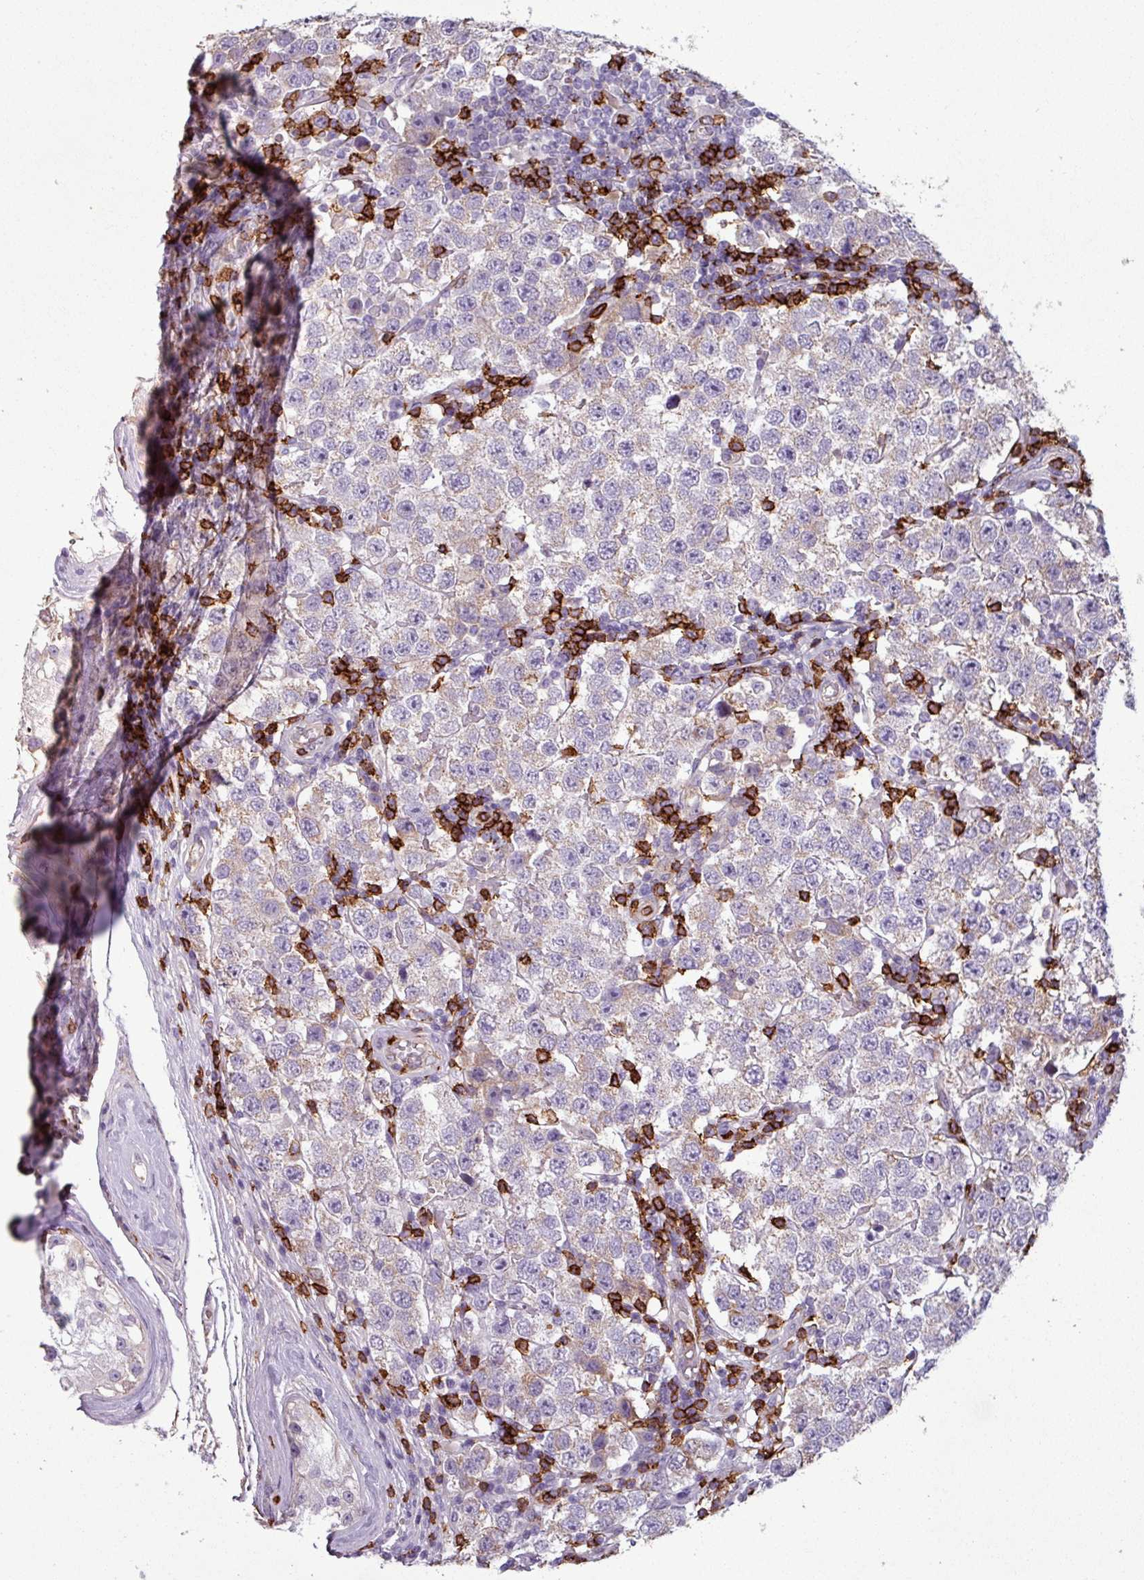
{"staining": {"intensity": "weak", "quantity": "<25%", "location": "cytoplasmic/membranous"}, "tissue": "testis cancer", "cell_type": "Tumor cells", "image_type": "cancer", "snomed": [{"axis": "morphology", "description": "Seminoma, NOS"}, {"axis": "topography", "description": "Testis"}], "caption": "Tumor cells show no significant positivity in testis cancer (seminoma).", "gene": "CD8A", "patient": {"sex": "male", "age": 34}}